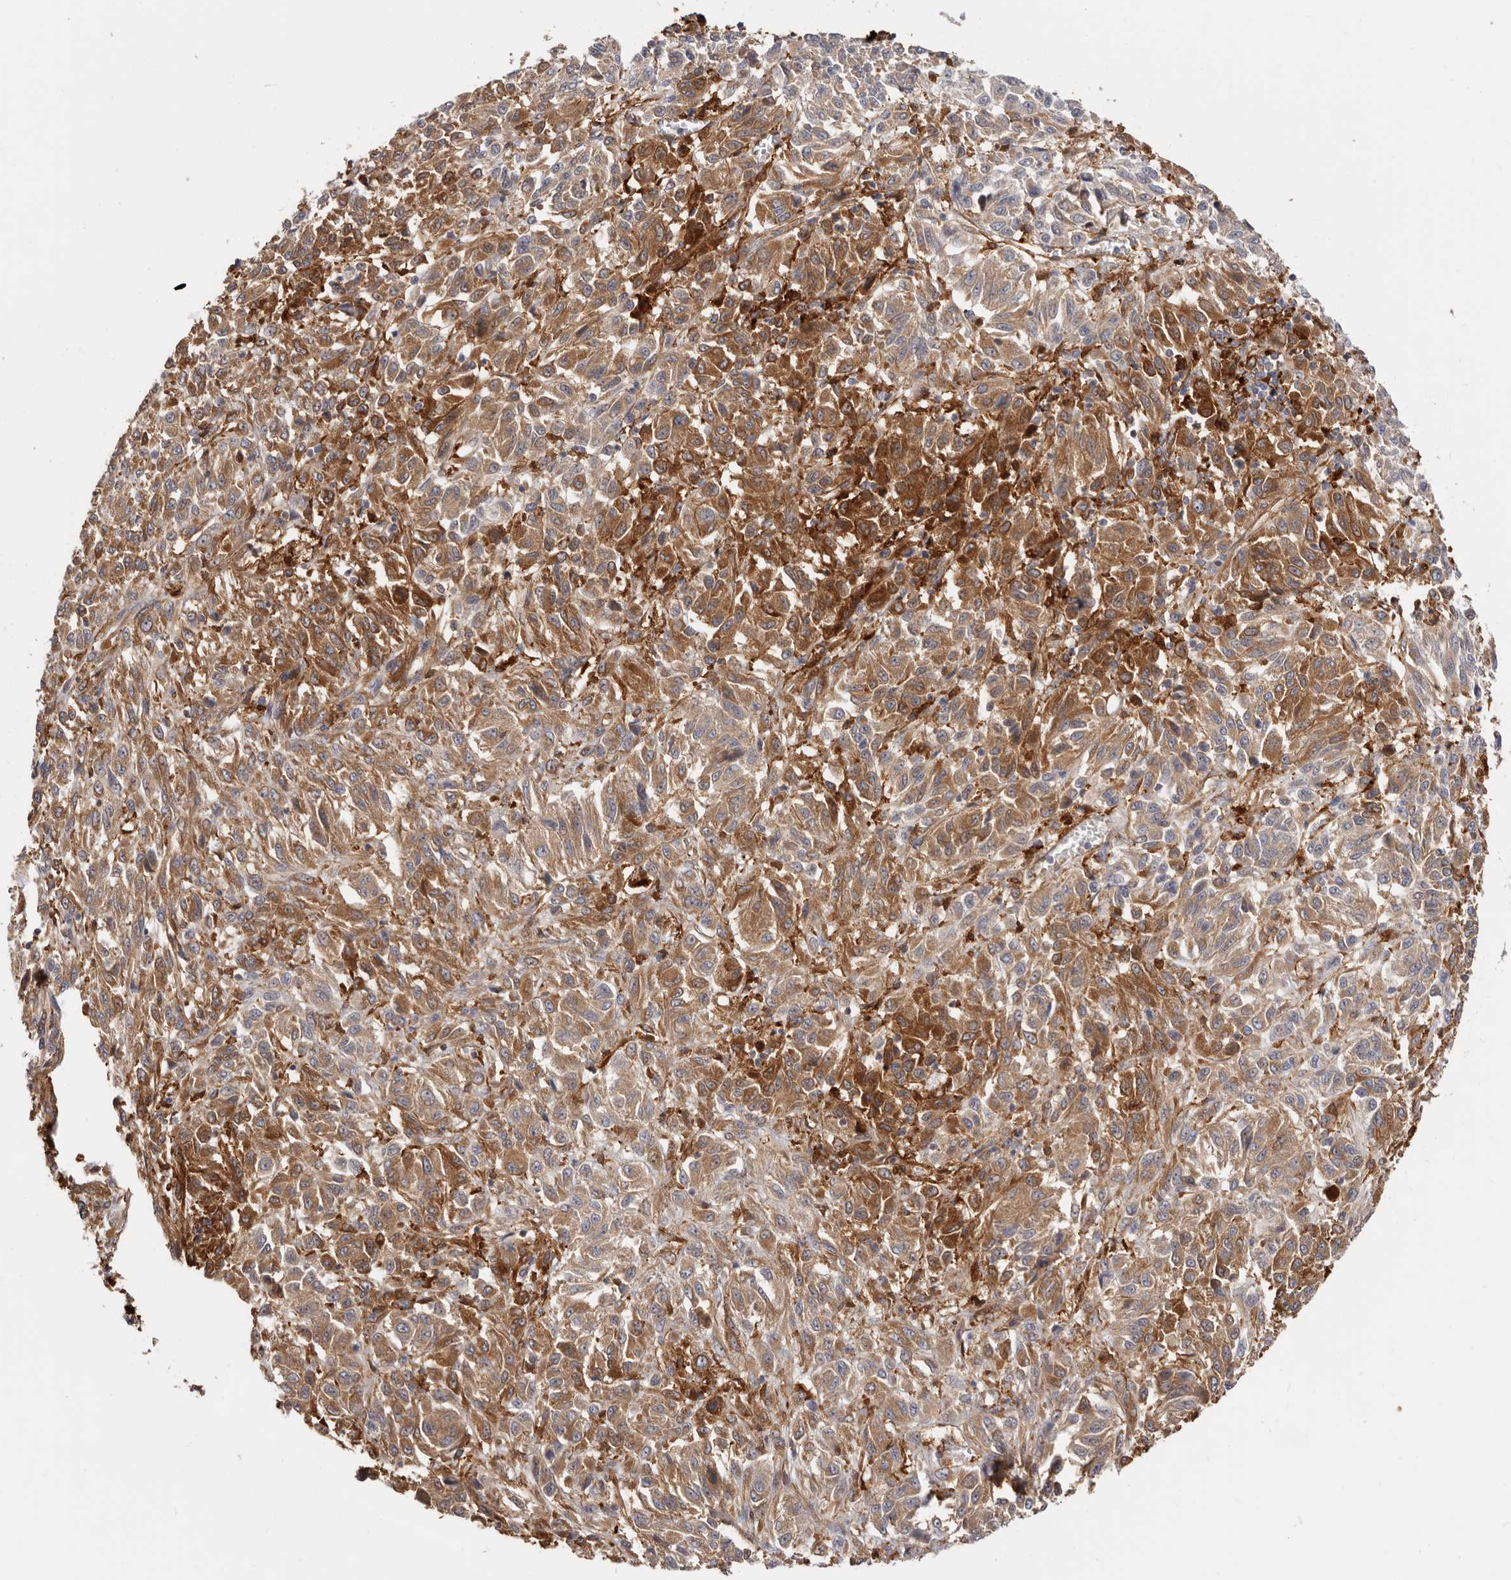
{"staining": {"intensity": "moderate", "quantity": ">75%", "location": "cytoplasmic/membranous"}, "tissue": "melanoma", "cell_type": "Tumor cells", "image_type": "cancer", "snomed": [{"axis": "morphology", "description": "Malignant melanoma, Metastatic site"}, {"axis": "topography", "description": "Lung"}], "caption": "An immunohistochemistry (IHC) photomicrograph of tumor tissue is shown. Protein staining in brown labels moderate cytoplasmic/membranous positivity in malignant melanoma (metastatic site) within tumor cells.", "gene": "LAP3", "patient": {"sex": "male", "age": 64}}